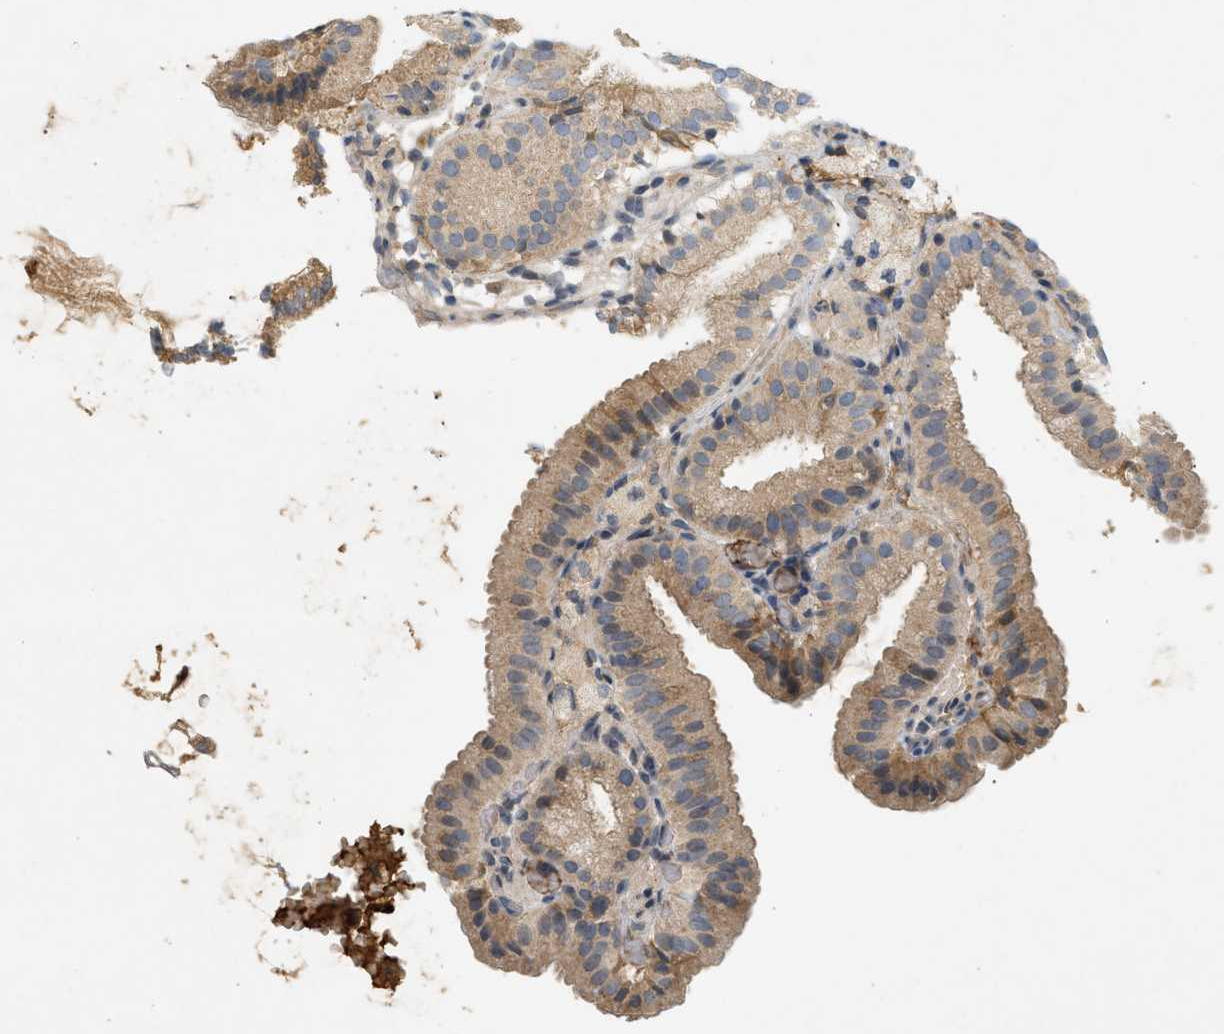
{"staining": {"intensity": "weak", "quantity": ">75%", "location": "cytoplasmic/membranous"}, "tissue": "gallbladder", "cell_type": "Glandular cells", "image_type": "normal", "snomed": [{"axis": "morphology", "description": "Normal tissue, NOS"}, {"axis": "topography", "description": "Gallbladder"}], "caption": "A high-resolution photomicrograph shows IHC staining of unremarkable gallbladder, which demonstrates weak cytoplasmic/membranous expression in about >75% of glandular cells.", "gene": "F8", "patient": {"sex": "male", "age": 54}}